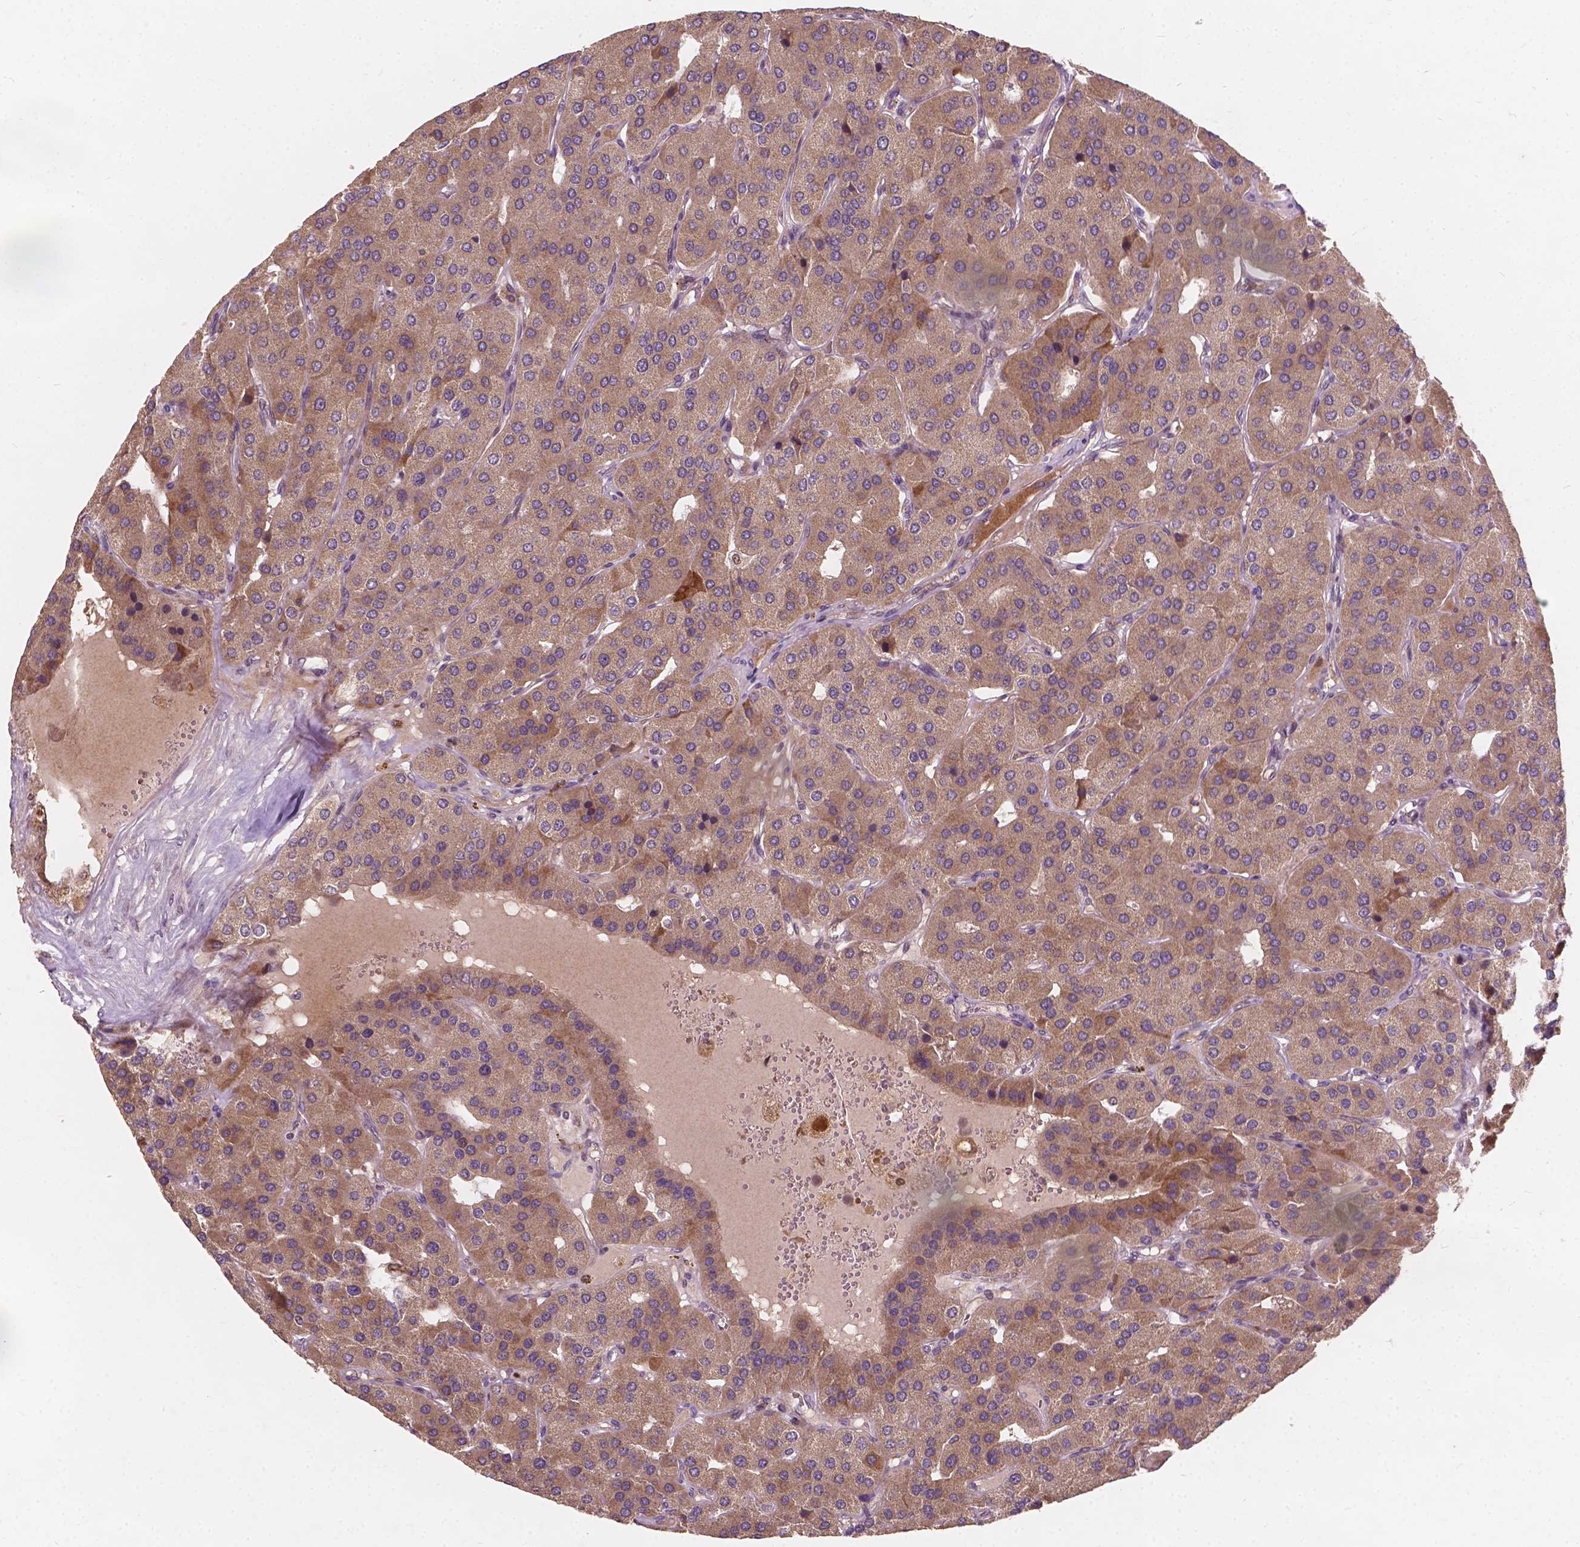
{"staining": {"intensity": "moderate", "quantity": ">75%", "location": "cytoplasmic/membranous"}, "tissue": "parathyroid gland", "cell_type": "Glandular cells", "image_type": "normal", "snomed": [{"axis": "morphology", "description": "Normal tissue, NOS"}, {"axis": "morphology", "description": "Adenoma, NOS"}, {"axis": "topography", "description": "Parathyroid gland"}], "caption": "The immunohistochemical stain highlights moderate cytoplasmic/membranous positivity in glandular cells of normal parathyroid gland. The staining was performed using DAB (3,3'-diaminobenzidine), with brown indicating positive protein expression. Nuclei are stained blue with hematoxylin.", "gene": "DUSP16", "patient": {"sex": "female", "age": 86}}